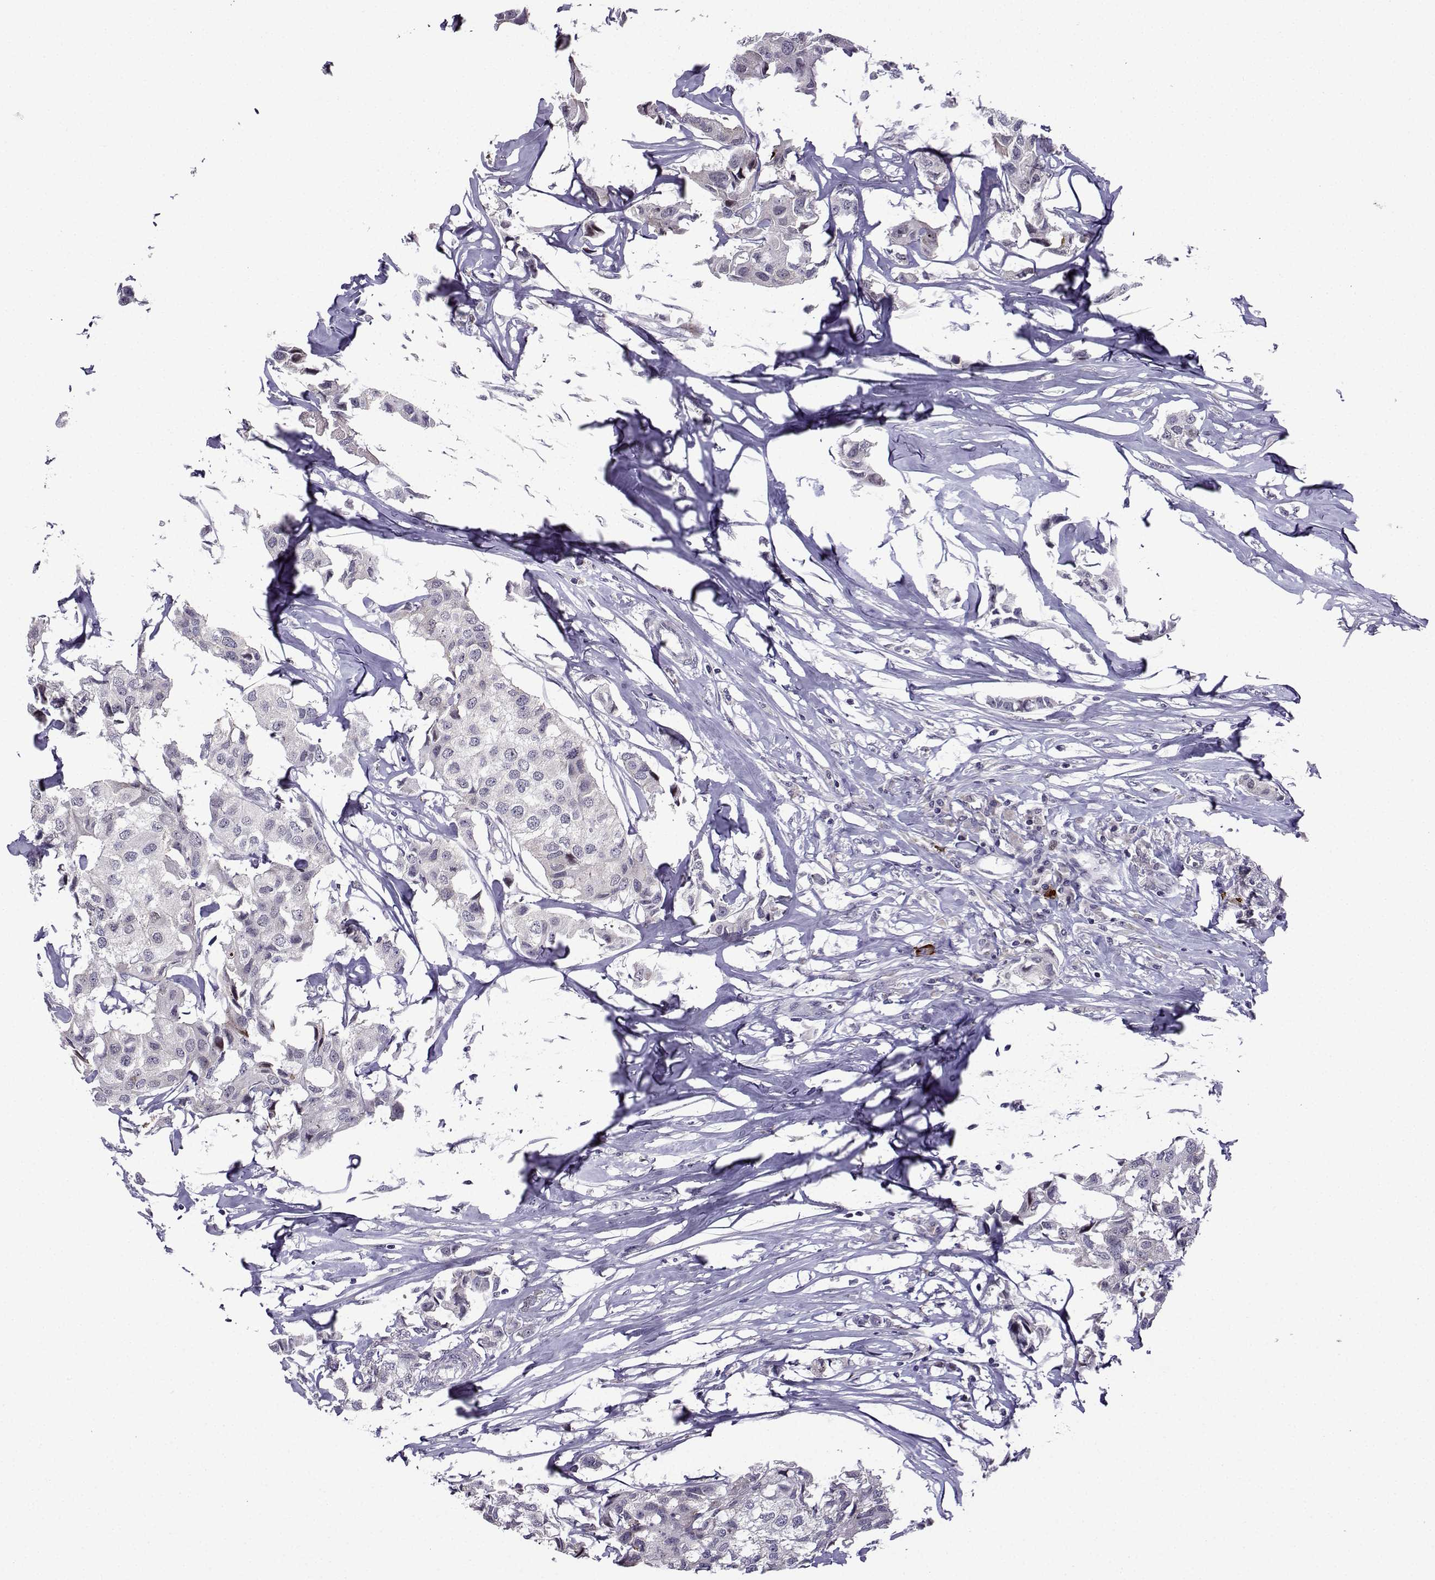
{"staining": {"intensity": "negative", "quantity": "none", "location": "none"}, "tissue": "breast cancer", "cell_type": "Tumor cells", "image_type": "cancer", "snomed": [{"axis": "morphology", "description": "Duct carcinoma"}, {"axis": "topography", "description": "Breast"}], "caption": "The histopathology image shows no significant staining in tumor cells of breast cancer (invasive ductal carcinoma).", "gene": "FGF3", "patient": {"sex": "female", "age": 80}}